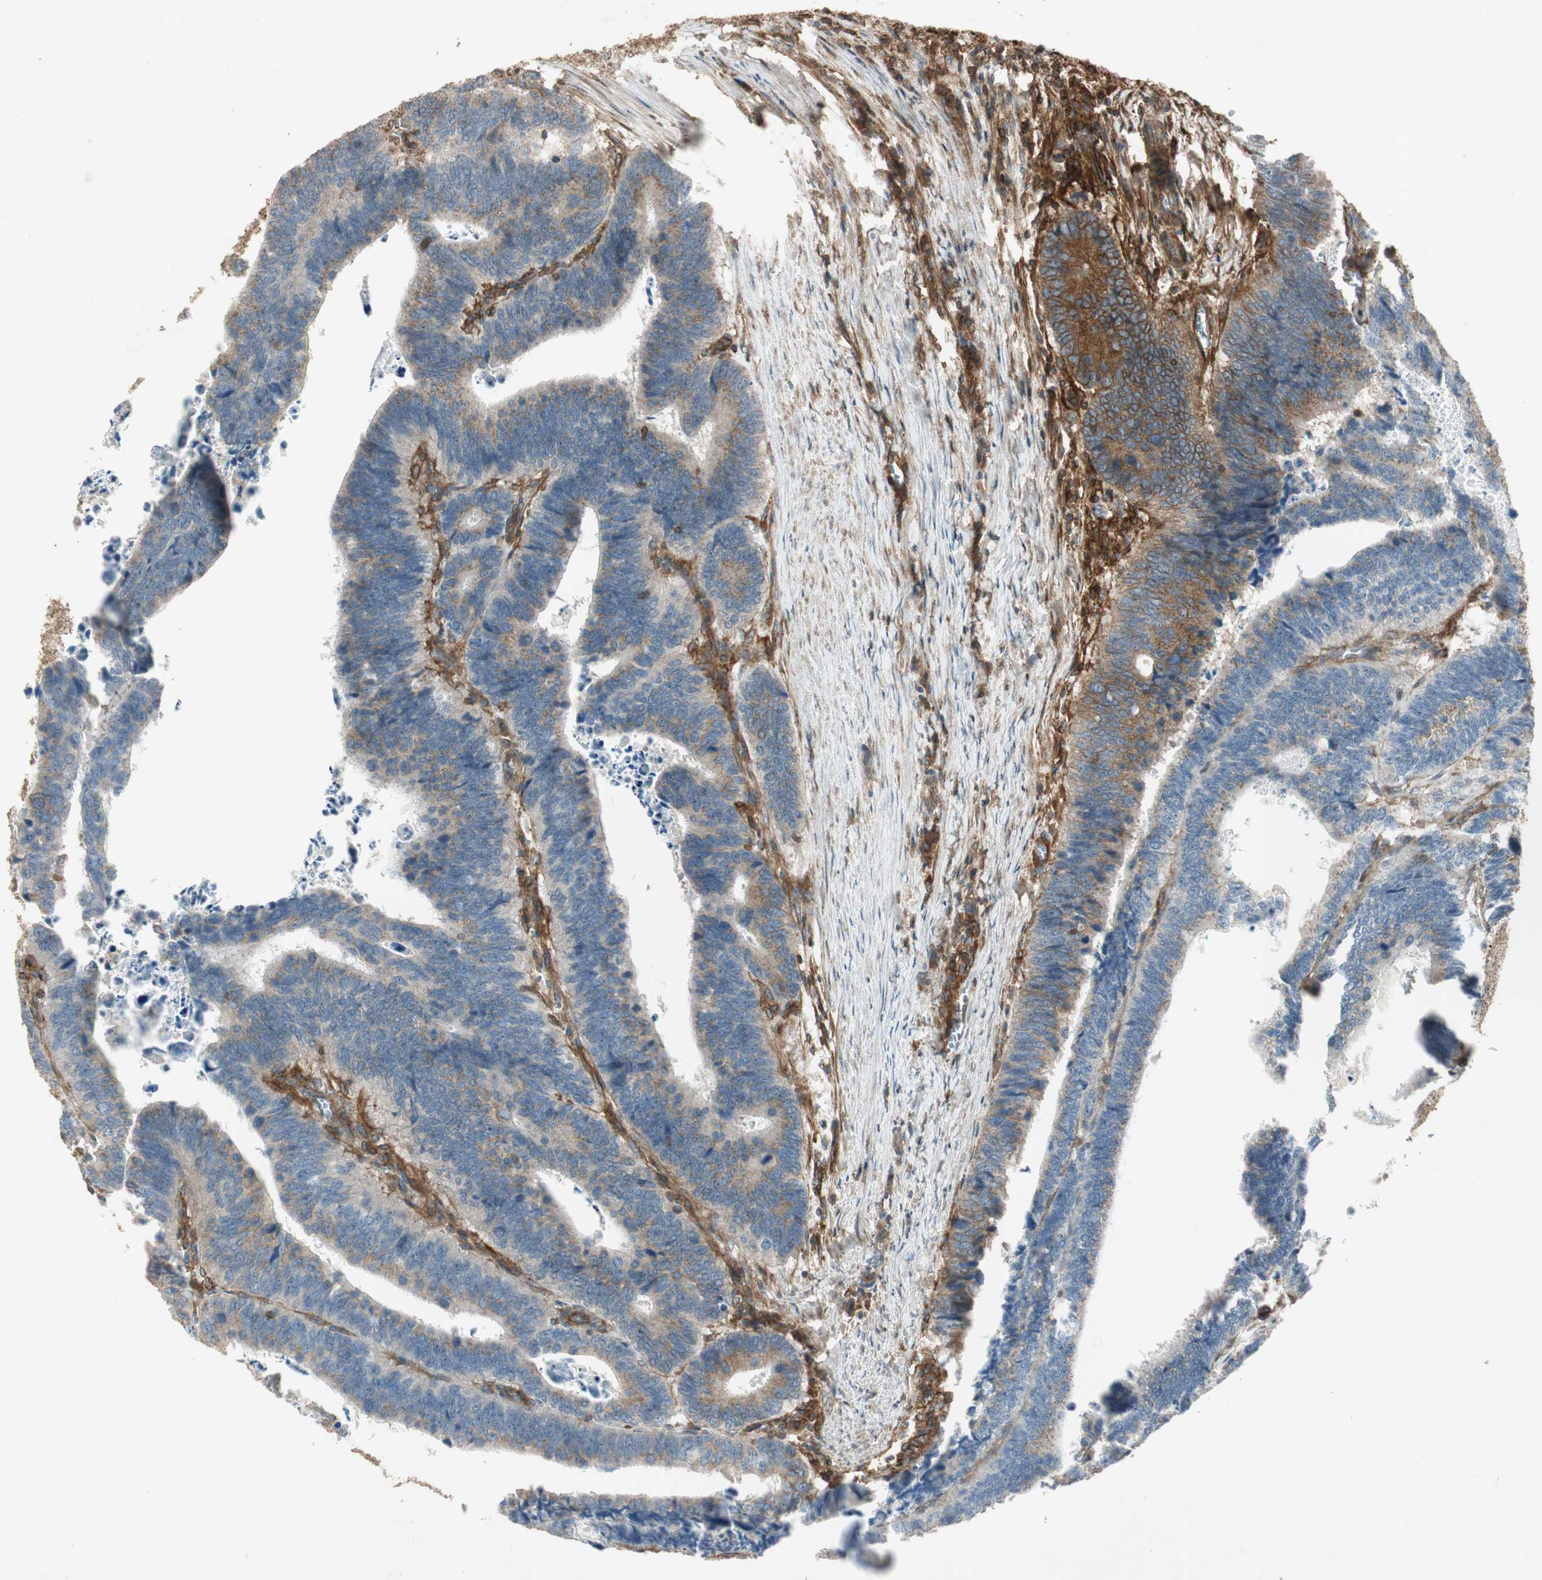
{"staining": {"intensity": "moderate", "quantity": ">75%", "location": "cytoplasmic/membranous"}, "tissue": "colorectal cancer", "cell_type": "Tumor cells", "image_type": "cancer", "snomed": [{"axis": "morphology", "description": "Adenocarcinoma, NOS"}, {"axis": "topography", "description": "Colon"}], "caption": "Tumor cells display medium levels of moderate cytoplasmic/membranous staining in about >75% of cells in adenocarcinoma (colorectal). The staining is performed using DAB brown chromogen to label protein expression. The nuclei are counter-stained blue using hematoxylin.", "gene": "BTN3A3", "patient": {"sex": "male", "age": 72}}